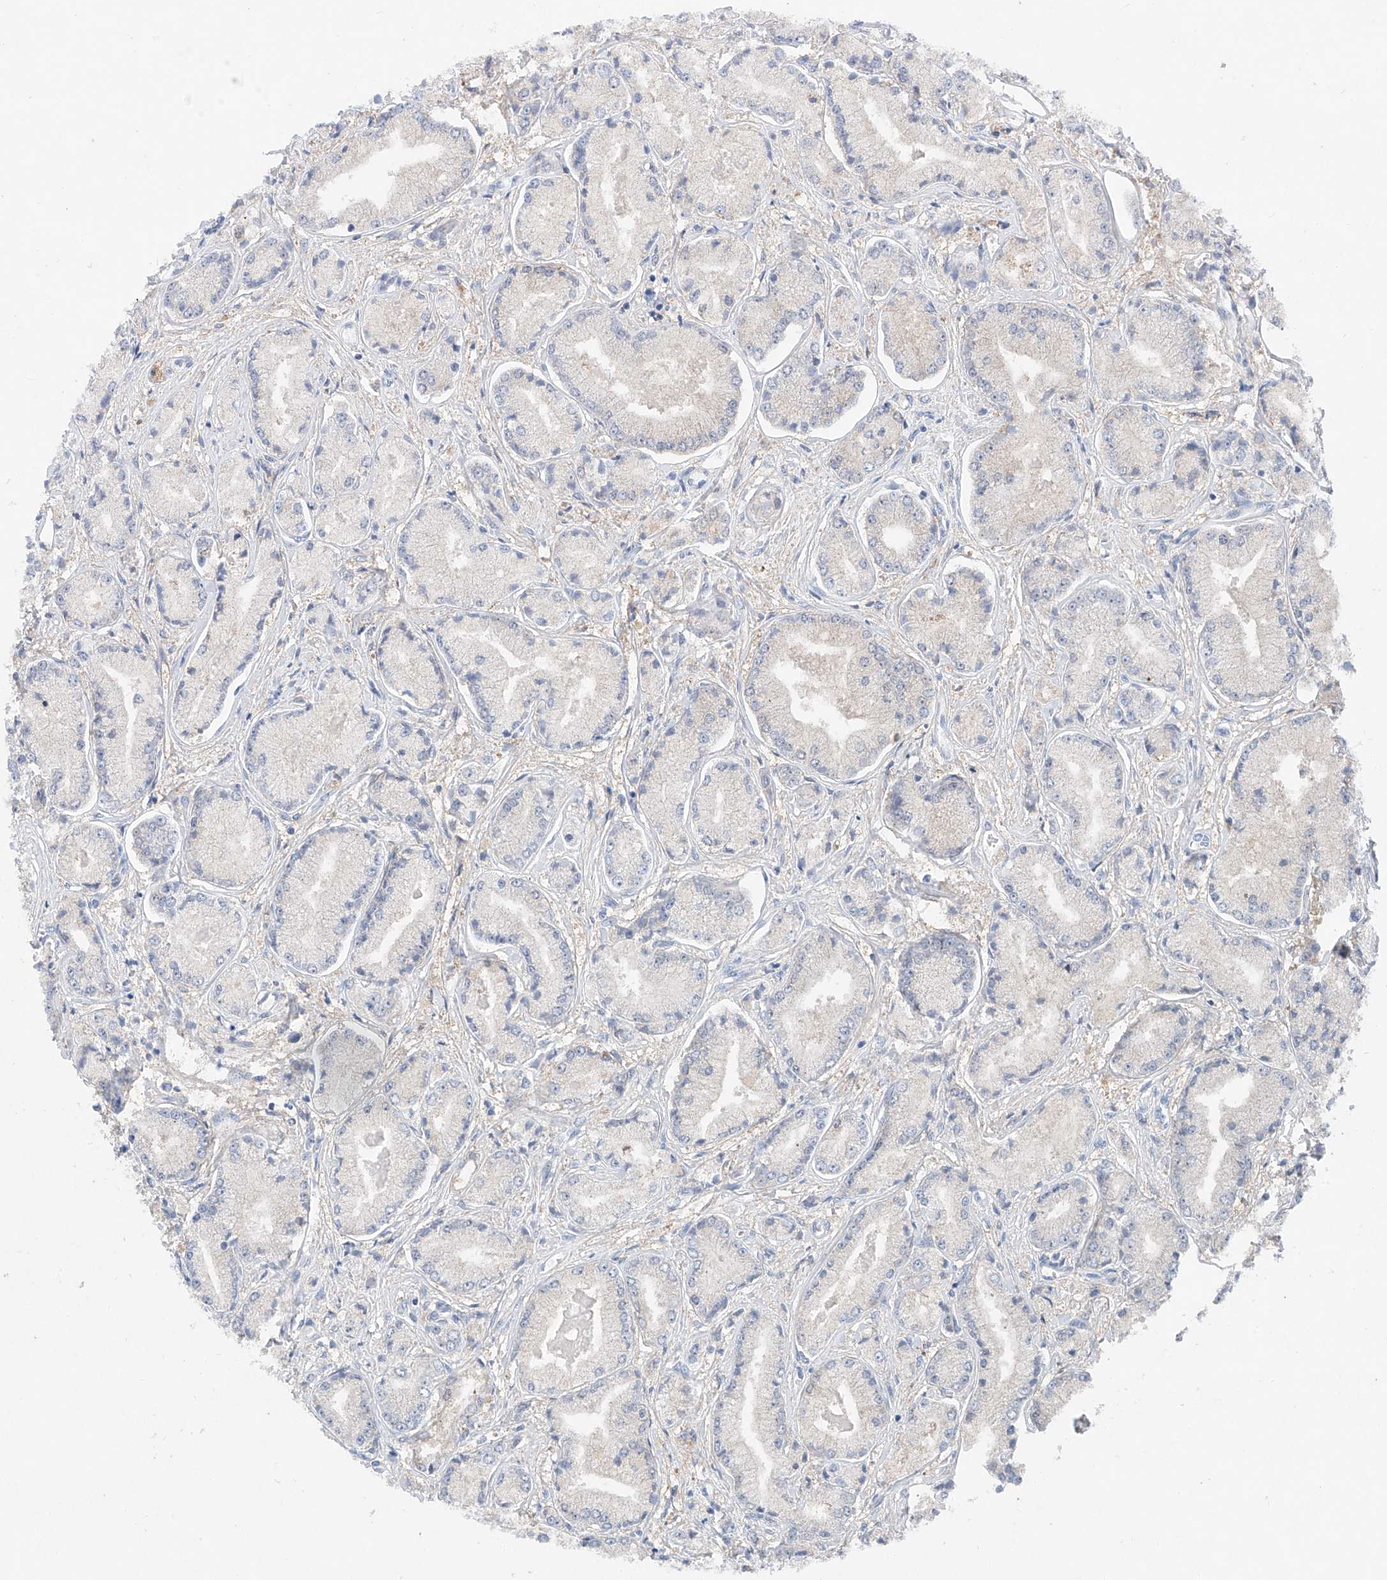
{"staining": {"intensity": "negative", "quantity": "none", "location": "none"}, "tissue": "prostate cancer", "cell_type": "Tumor cells", "image_type": "cancer", "snomed": [{"axis": "morphology", "description": "Adenocarcinoma, Low grade"}, {"axis": "topography", "description": "Prostate"}], "caption": "Tumor cells show no significant expression in adenocarcinoma (low-grade) (prostate).", "gene": "FUCA2", "patient": {"sex": "male", "age": 60}}